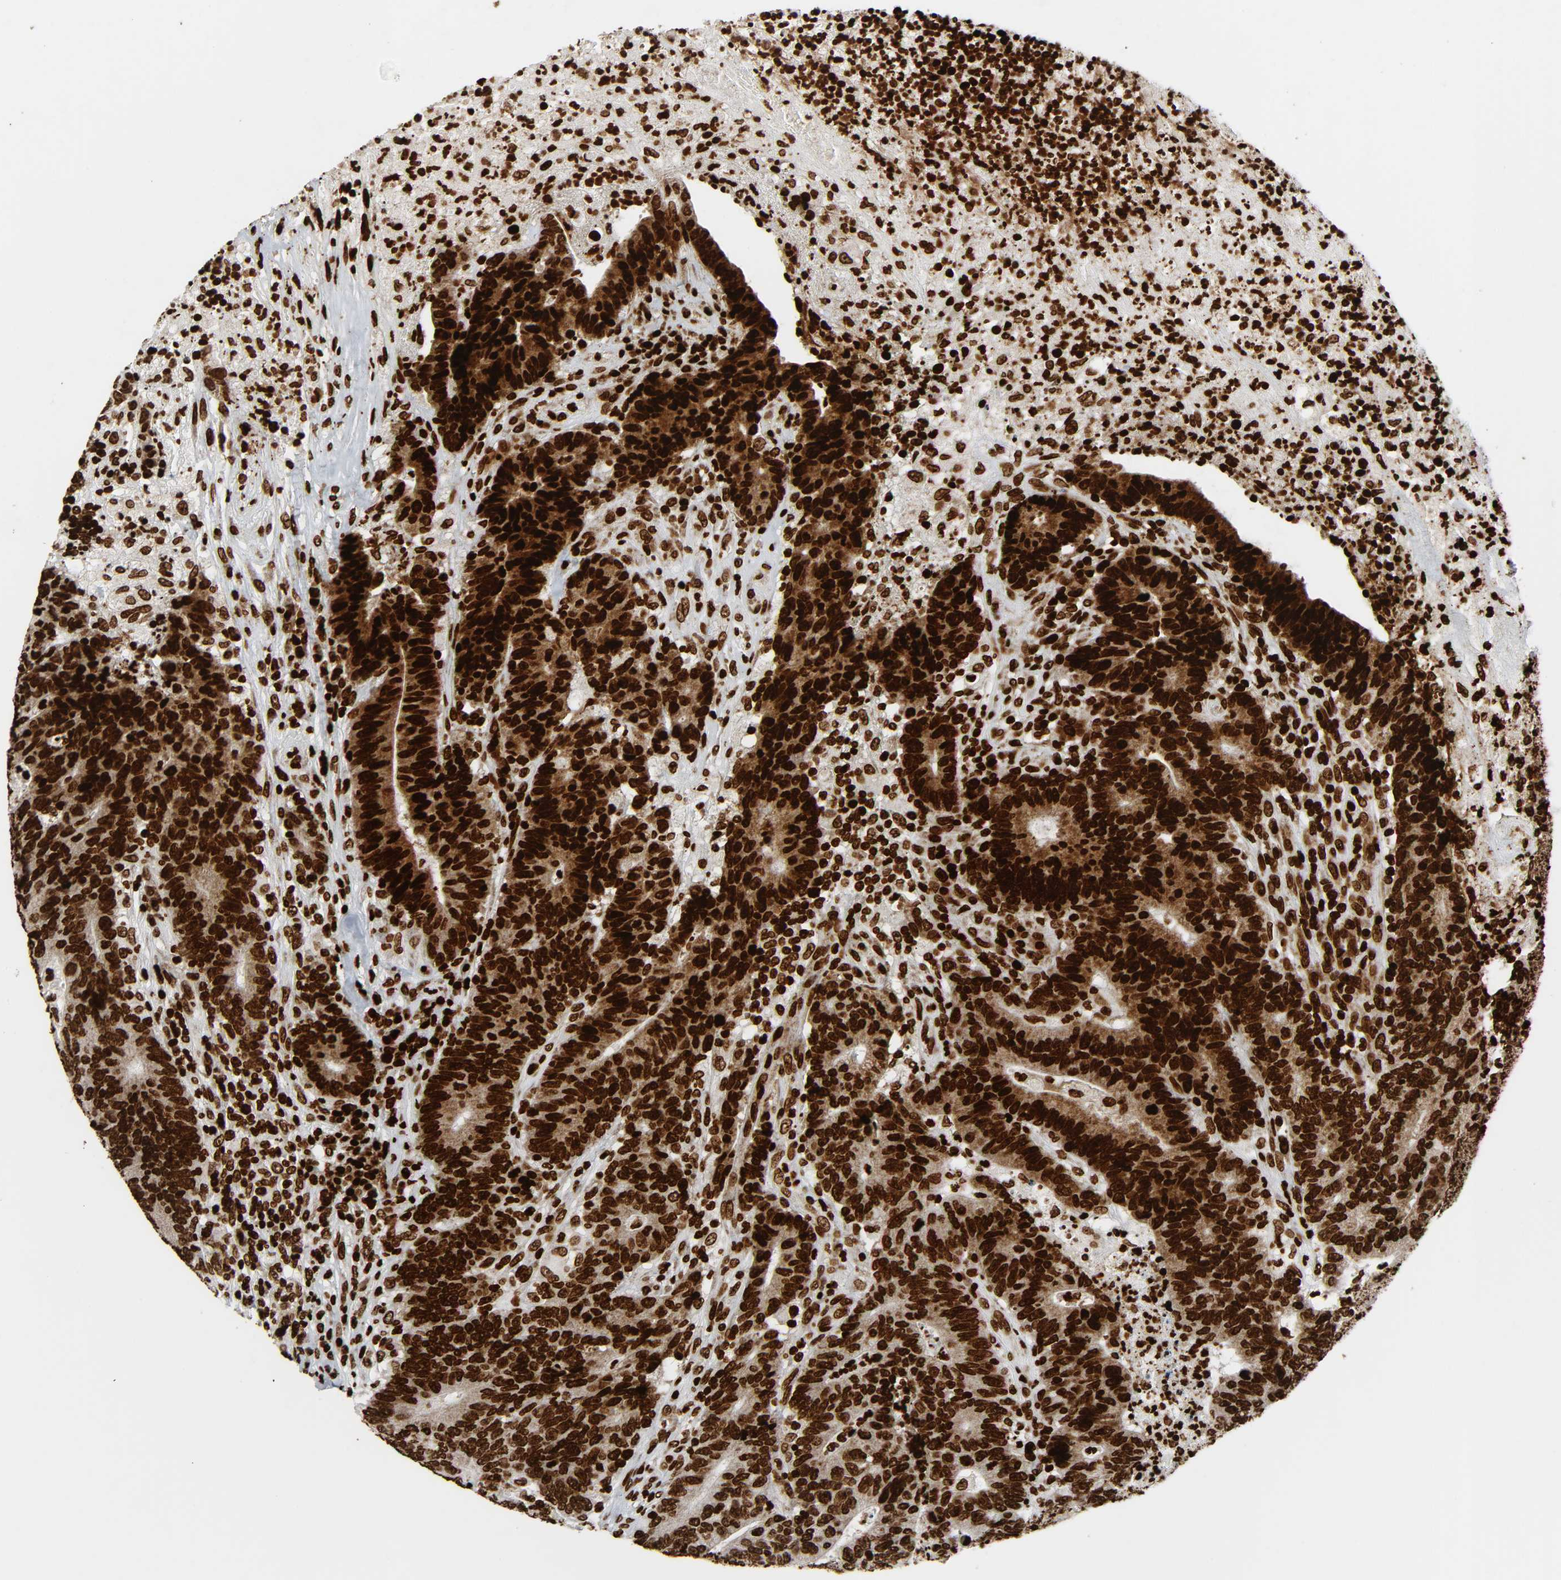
{"staining": {"intensity": "strong", "quantity": ">75%", "location": "nuclear"}, "tissue": "colorectal cancer", "cell_type": "Tumor cells", "image_type": "cancer", "snomed": [{"axis": "morphology", "description": "Normal tissue, NOS"}, {"axis": "morphology", "description": "Adenocarcinoma, NOS"}, {"axis": "topography", "description": "Colon"}], "caption": "Colorectal cancer (adenocarcinoma) stained with IHC shows strong nuclear expression in about >75% of tumor cells.", "gene": "RXRA", "patient": {"sex": "female", "age": 75}}